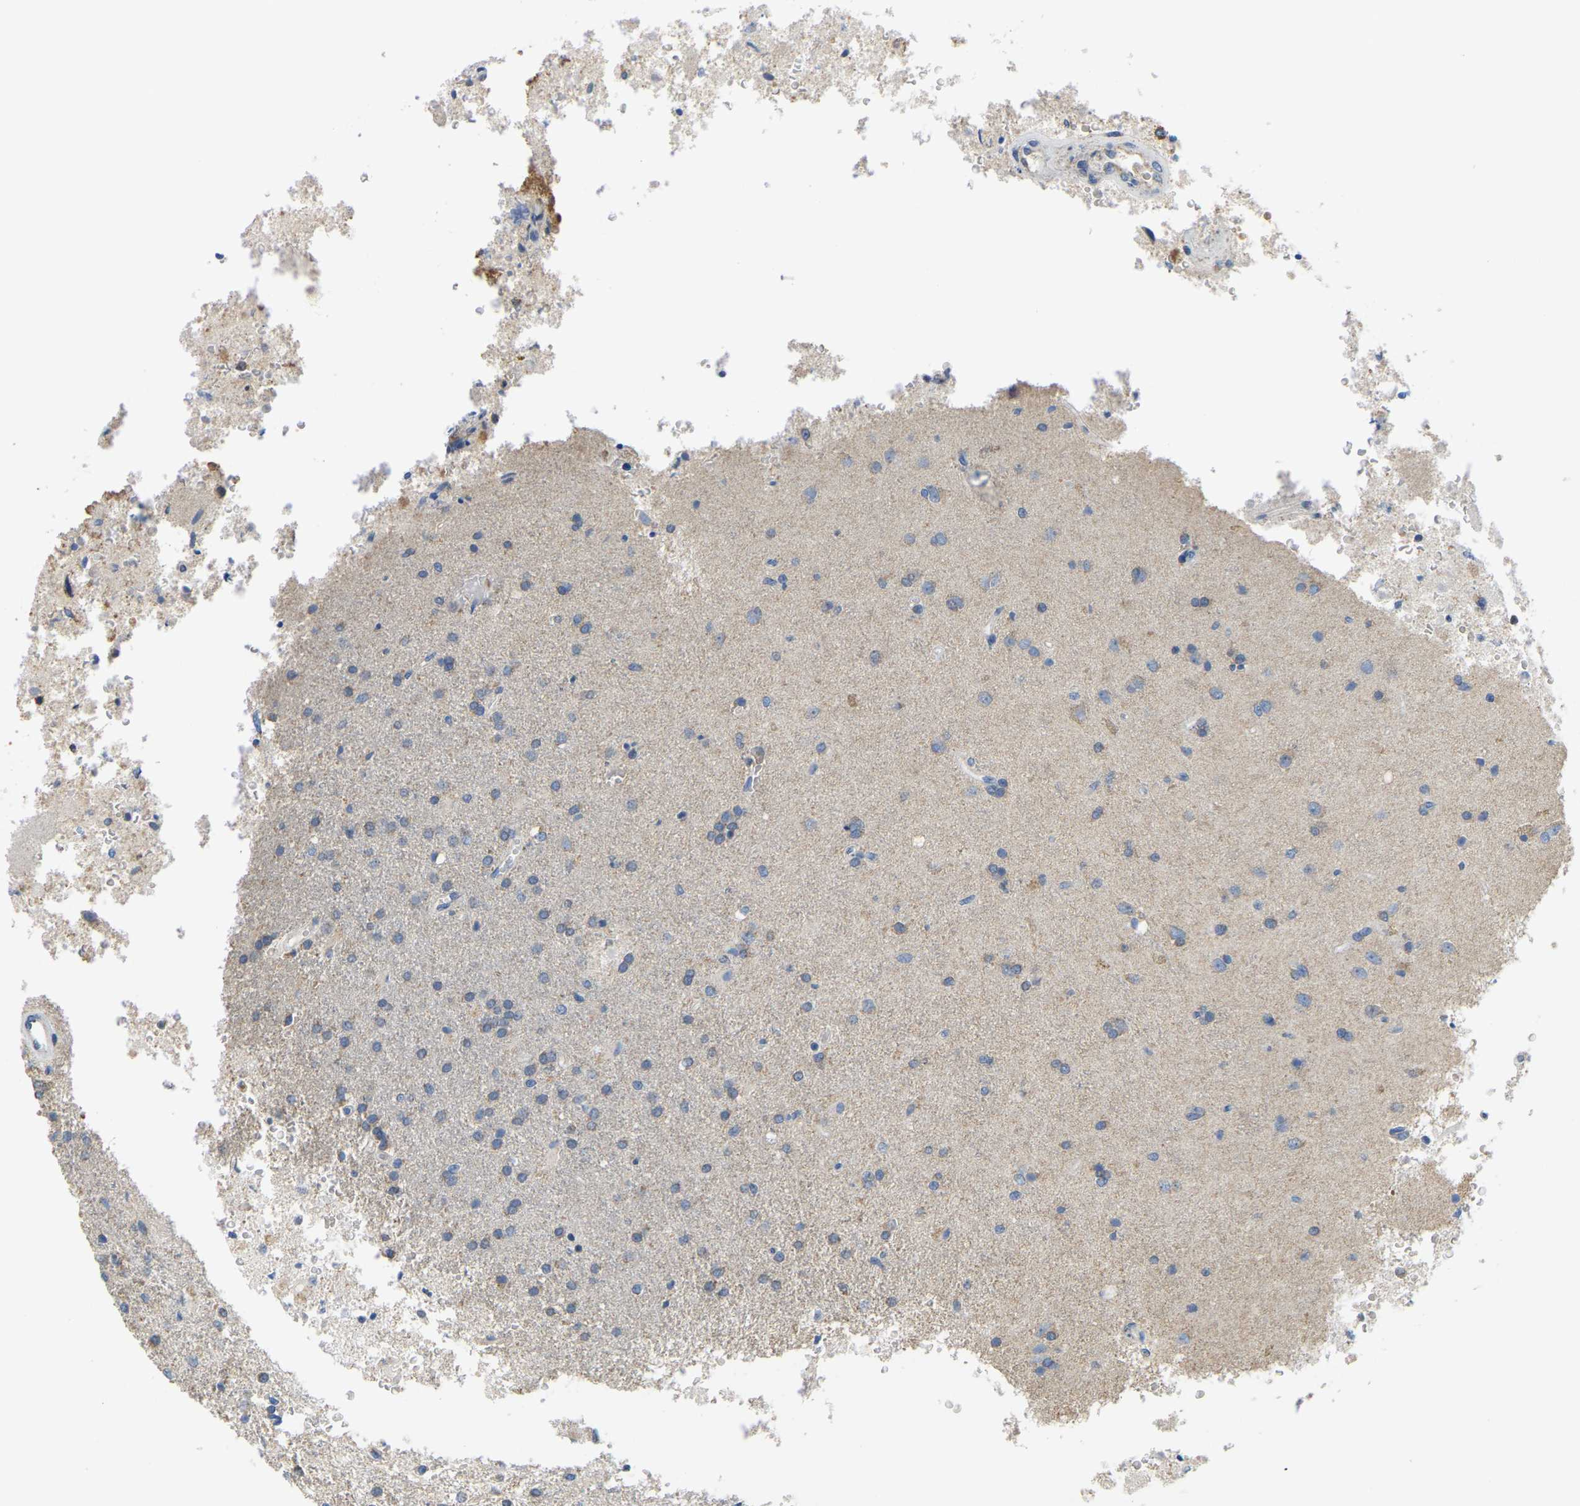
{"staining": {"intensity": "negative", "quantity": "none", "location": "none"}, "tissue": "glioma", "cell_type": "Tumor cells", "image_type": "cancer", "snomed": [{"axis": "morphology", "description": "Normal tissue, NOS"}, {"axis": "morphology", "description": "Glioma, malignant, High grade"}, {"axis": "topography", "description": "Cerebral cortex"}], "caption": "A histopathology image of malignant glioma (high-grade) stained for a protein exhibits no brown staining in tumor cells. (DAB (3,3'-diaminobenzidine) immunohistochemistry with hematoxylin counter stain).", "gene": "SERPINB5", "patient": {"sex": "male", "age": 77}}